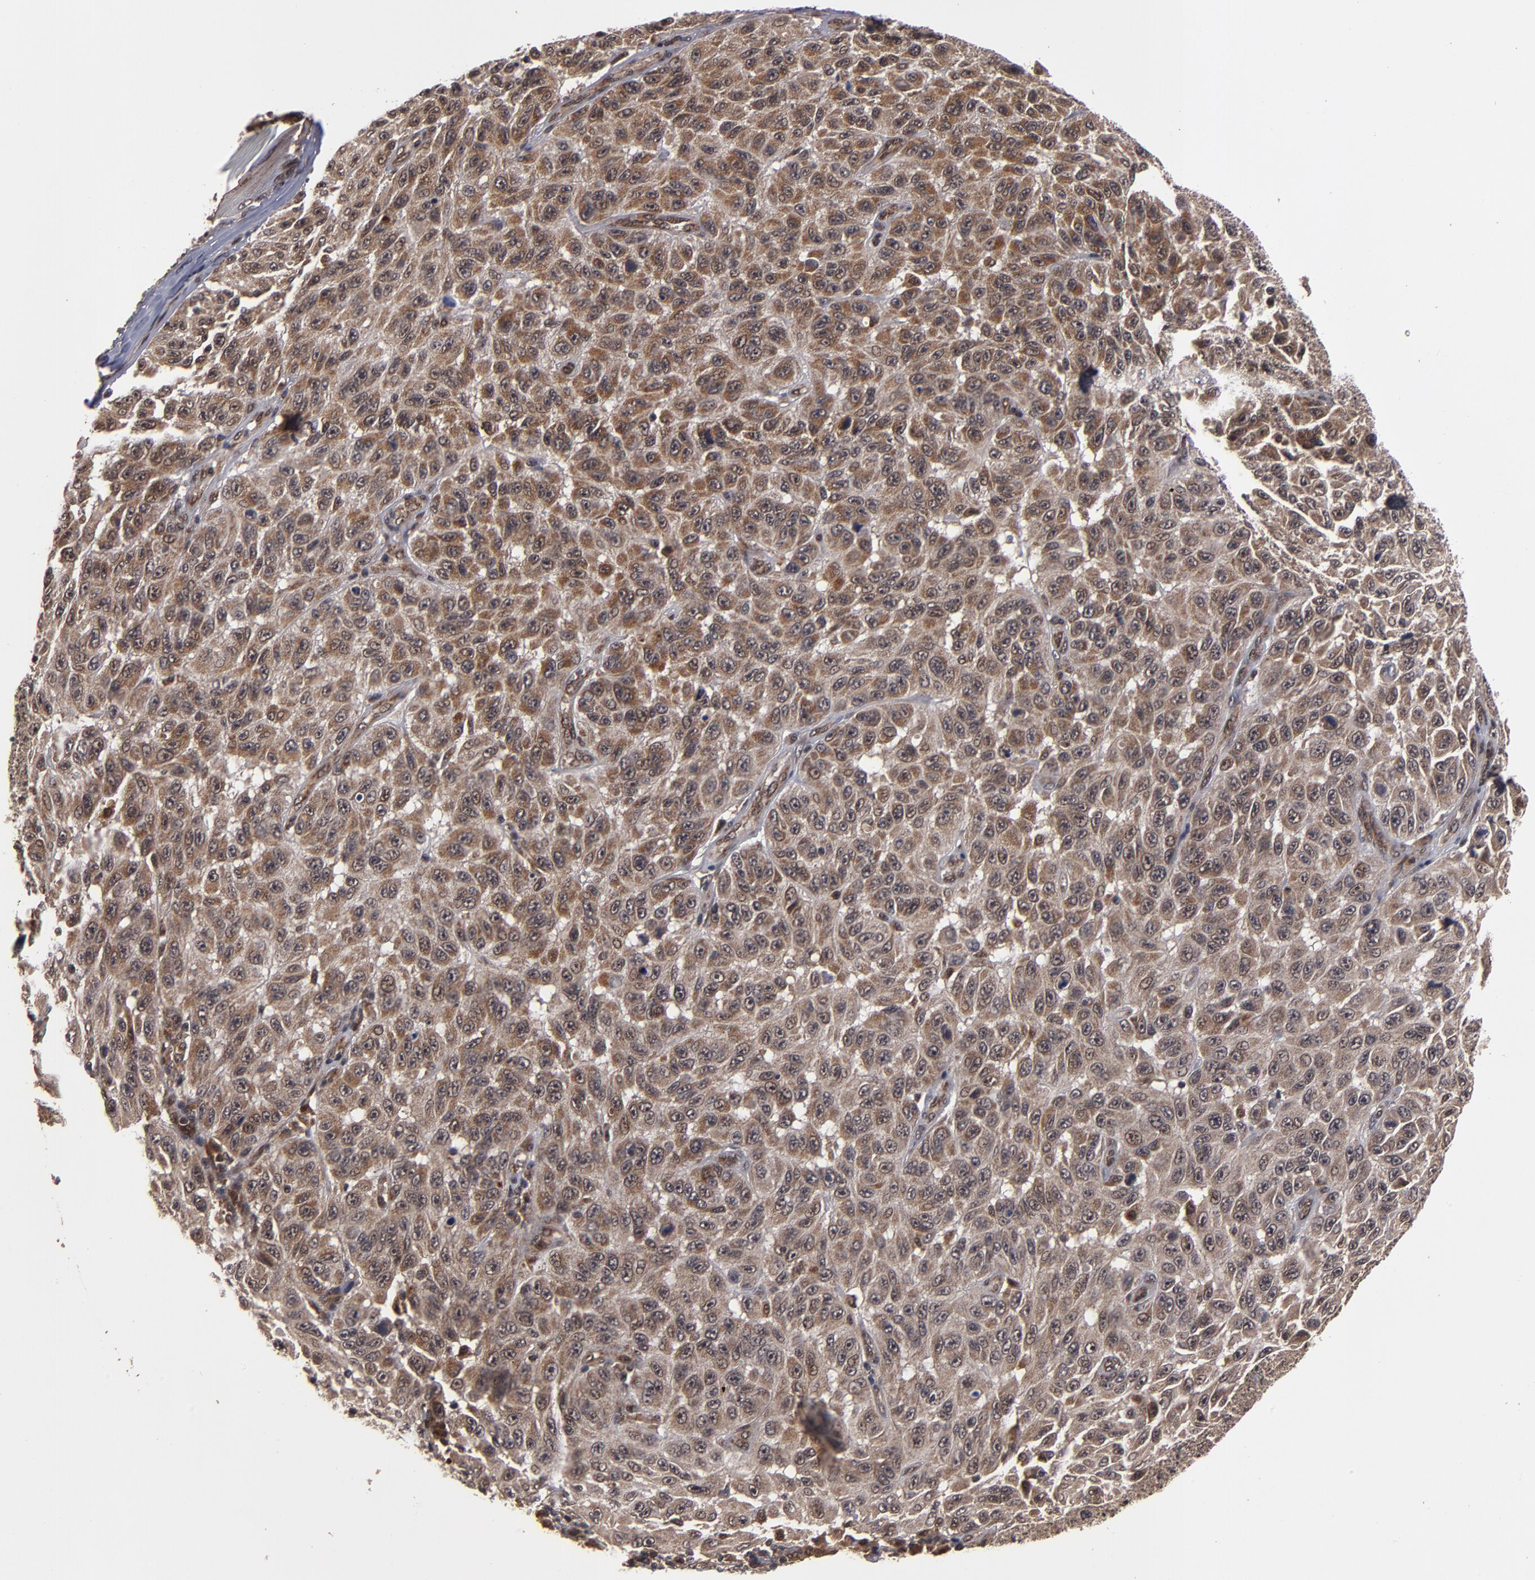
{"staining": {"intensity": "moderate", "quantity": ">75%", "location": "cytoplasmic/membranous"}, "tissue": "melanoma", "cell_type": "Tumor cells", "image_type": "cancer", "snomed": [{"axis": "morphology", "description": "Malignant melanoma, NOS"}, {"axis": "topography", "description": "Skin"}], "caption": "Immunohistochemistry (IHC) of melanoma exhibits medium levels of moderate cytoplasmic/membranous expression in approximately >75% of tumor cells.", "gene": "CUL5", "patient": {"sex": "male", "age": 30}}